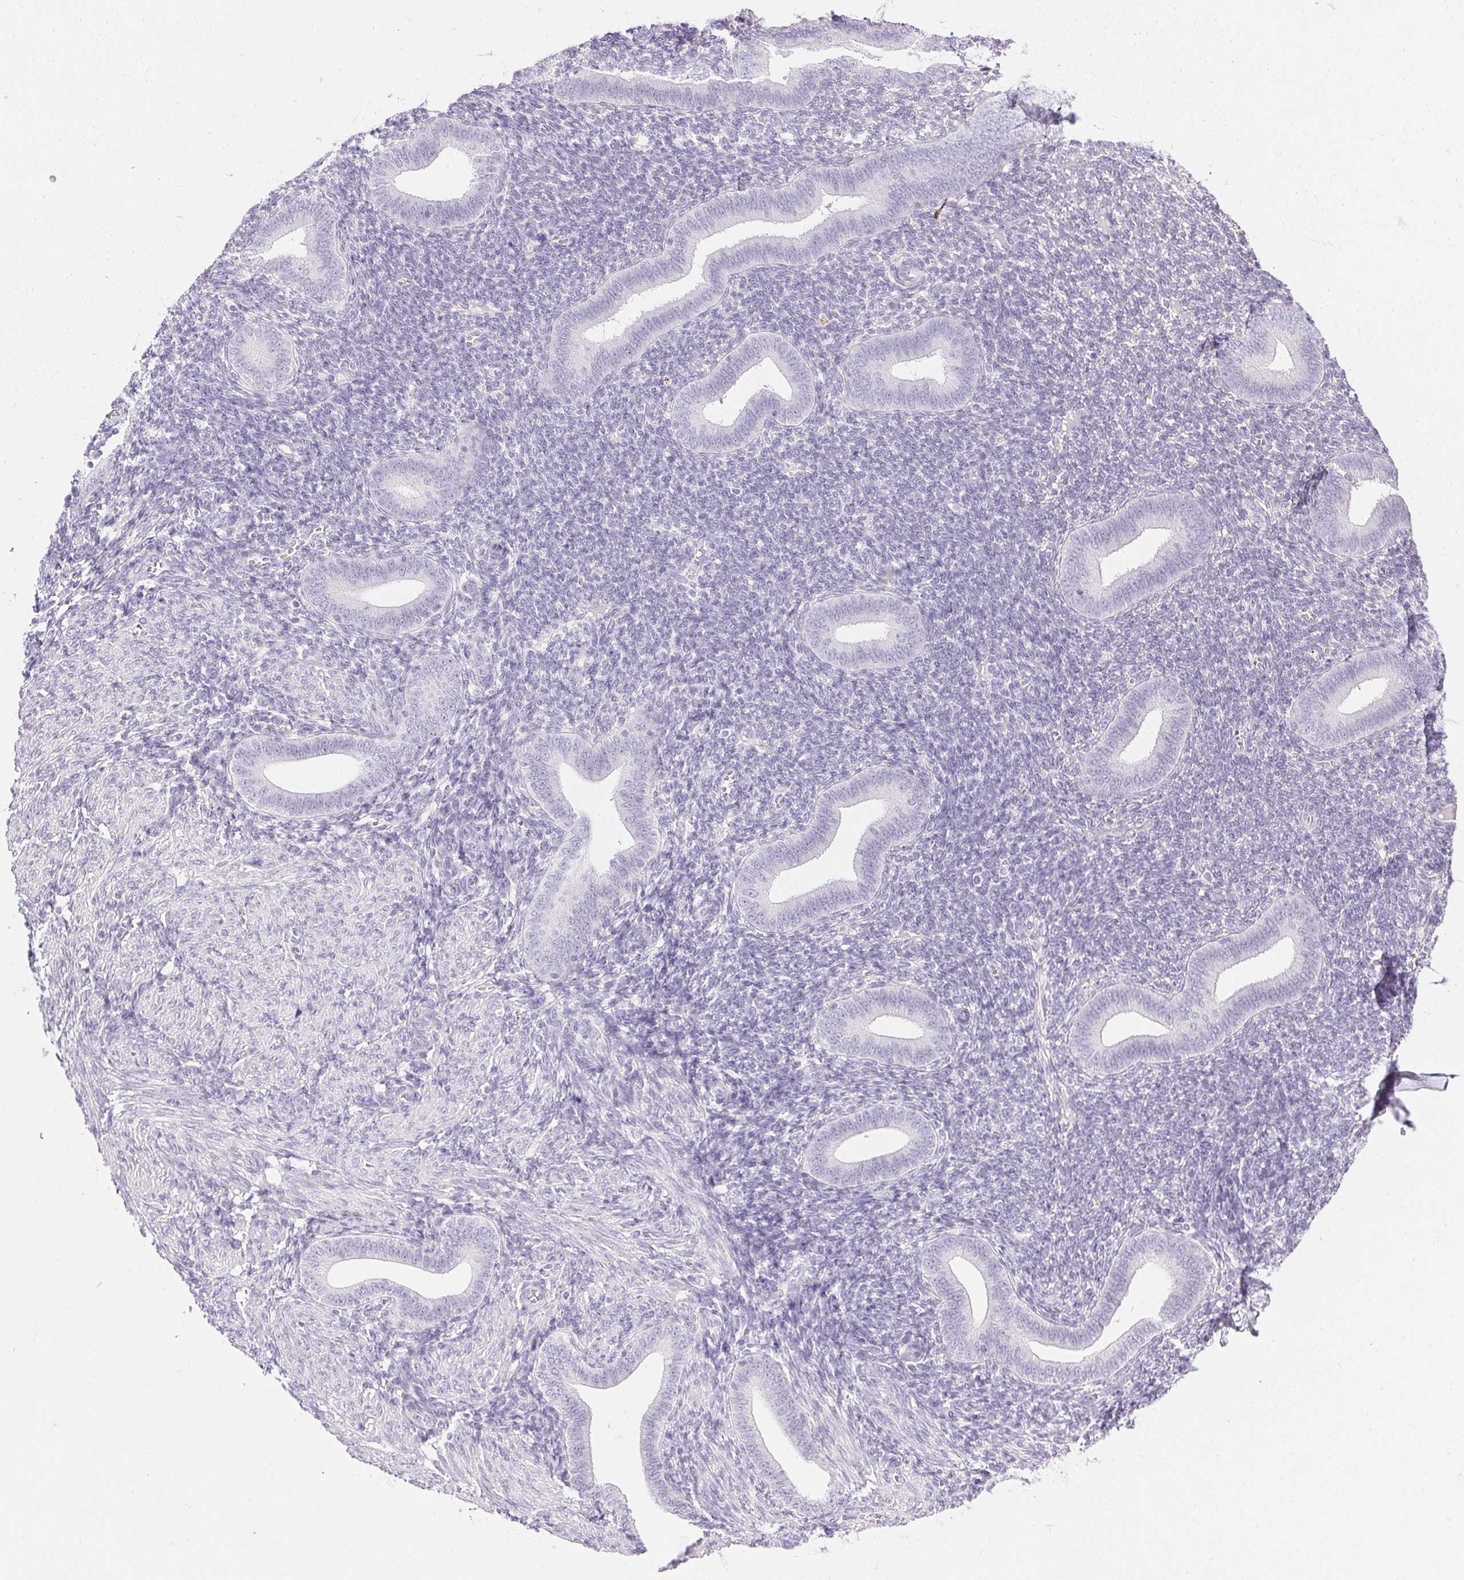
{"staining": {"intensity": "negative", "quantity": "none", "location": "none"}, "tissue": "endometrium", "cell_type": "Cells in endometrial stroma", "image_type": "normal", "snomed": [{"axis": "morphology", "description": "Normal tissue, NOS"}, {"axis": "topography", "description": "Endometrium"}], "caption": "Protein analysis of unremarkable endometrium exhibits no significant positivity in cells in endometrial stroma. (Immunohistochemistry, brightfield microscopy, high magnification).", "gene": "PRL", "patient": {"sex": "female", "age": 25}}